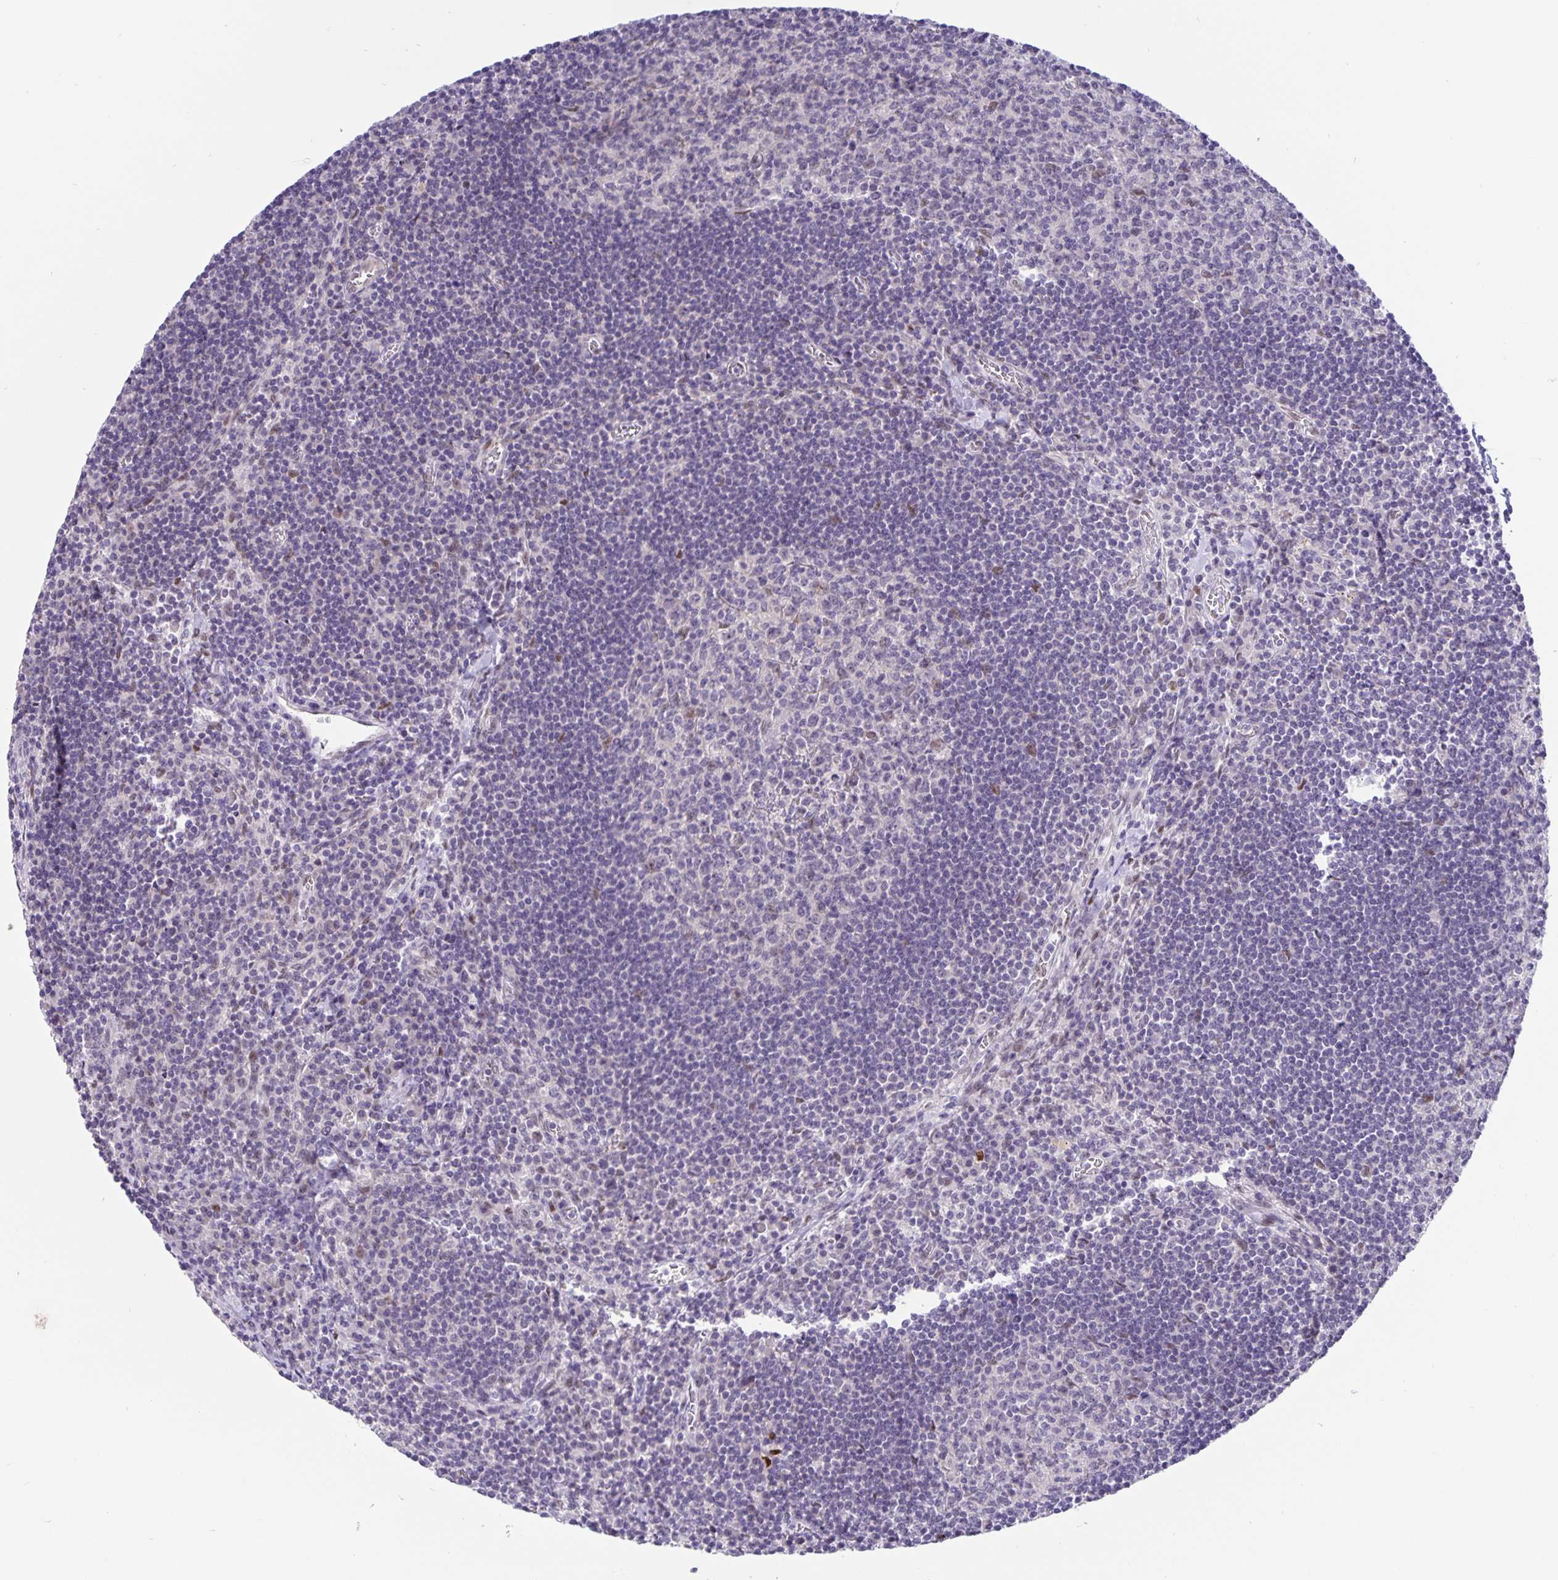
{"staining": {"intensity": "negative", "quantity": "none", "location": "none"}, "tissue": "lymph node", "cell_type": "Germinal center cells", "image_type": "normal", "snomed": [{"axis": "morphology", "description": "Normal tissue, NOS"}, {"axis": "topography", "description": "Lymph node"}], "caption": "Lymph node stained for a protein using immunohistochemistry exhibits no staining germinal center cells.", "gene": "FOSL2", "patient": {"sex": "male", "age": 67}}